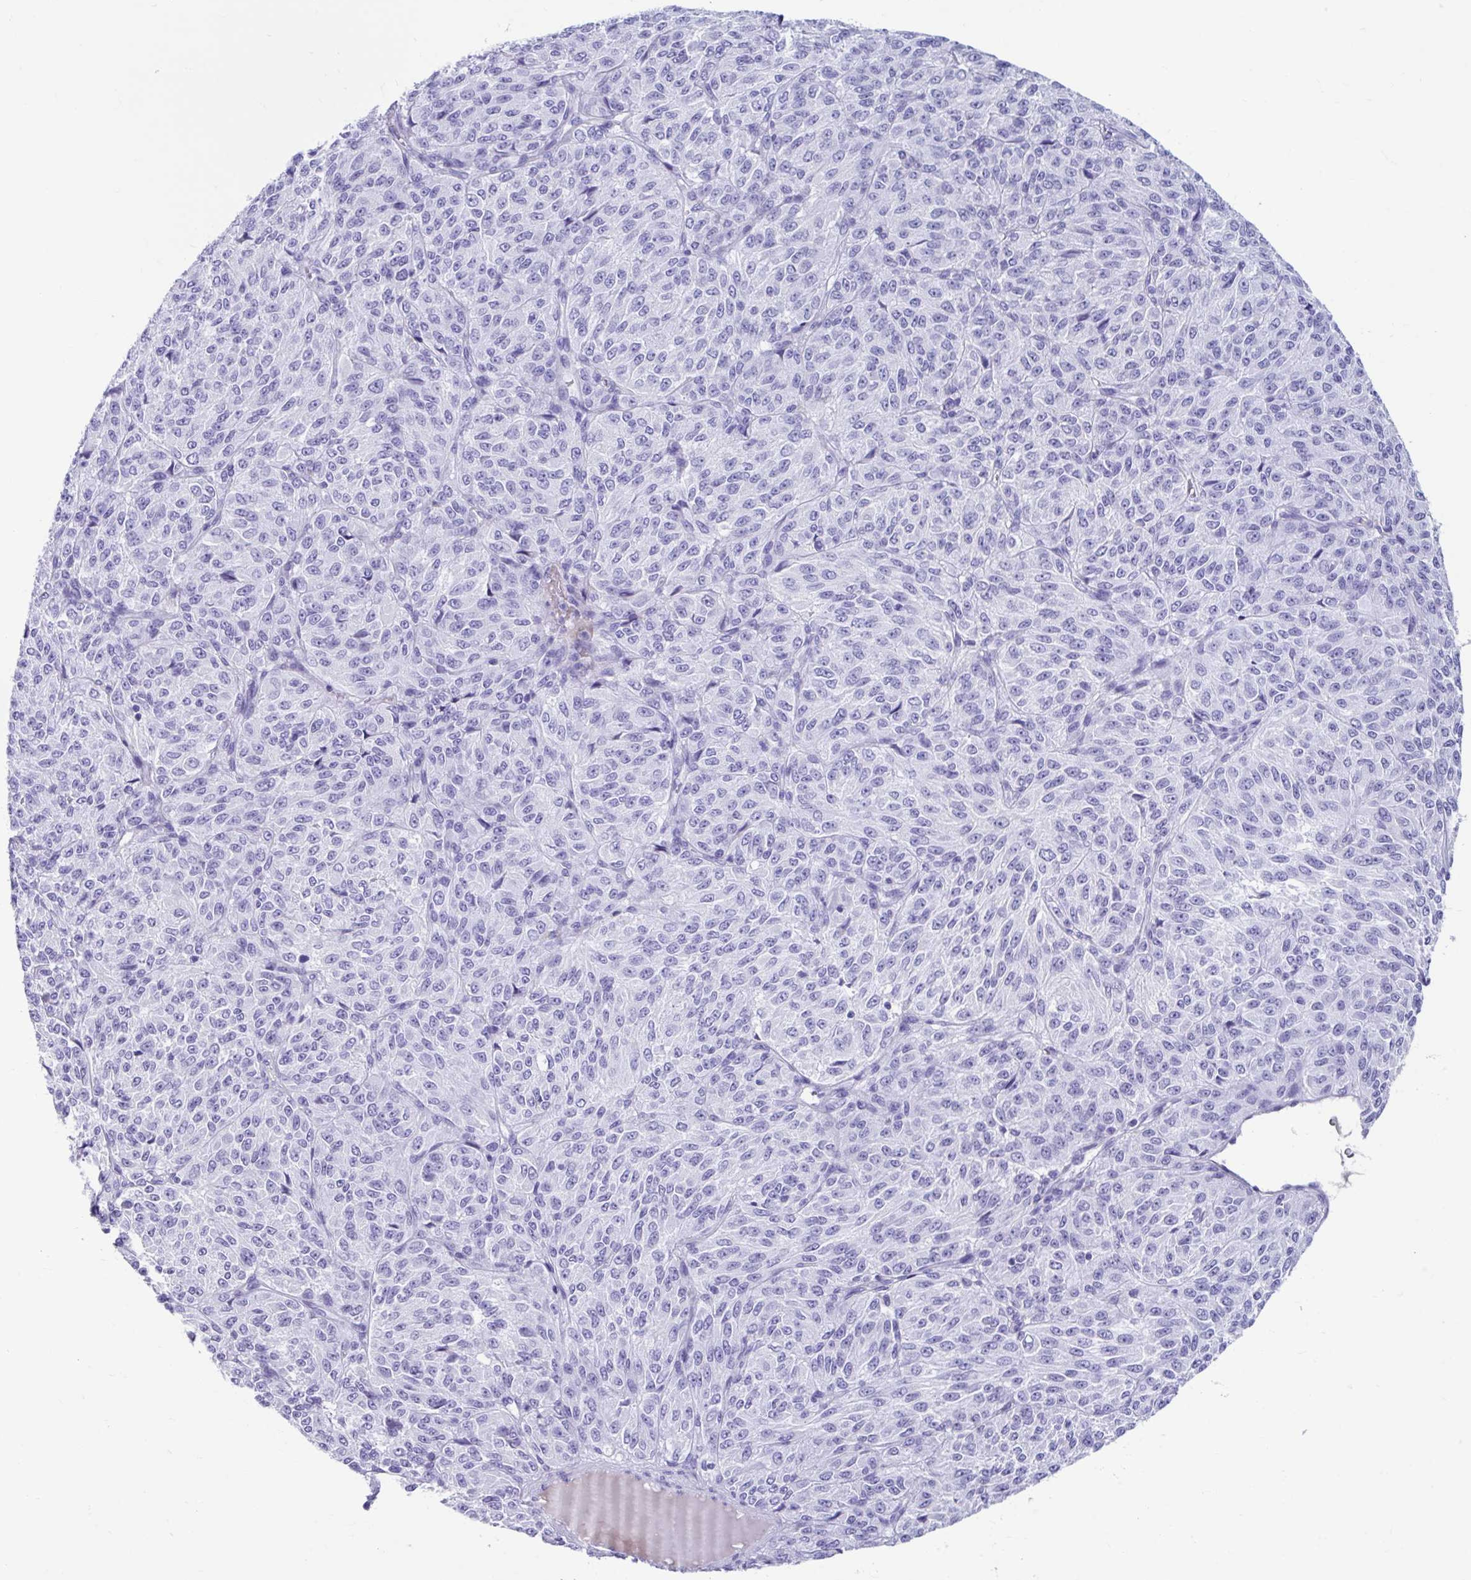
{"staining": {"intensity": "negative", "quantity": "none", "location": "none"}, "tissue": "melanoma", "cell_type": "Tumor cells", "image_type": "cancer", "snomed": [{"axis": "morphology", "description": "Malignant melanoma, Metastatic site"}, {"axis": "topography", "description": "Brain"}], "caption": "This is an IHC micrograph of malignant melanoma (metastatic site). There is no staining in tumor cells.", "gene": "SMIM9", "patient": {"sex": "female", "age": 56}}